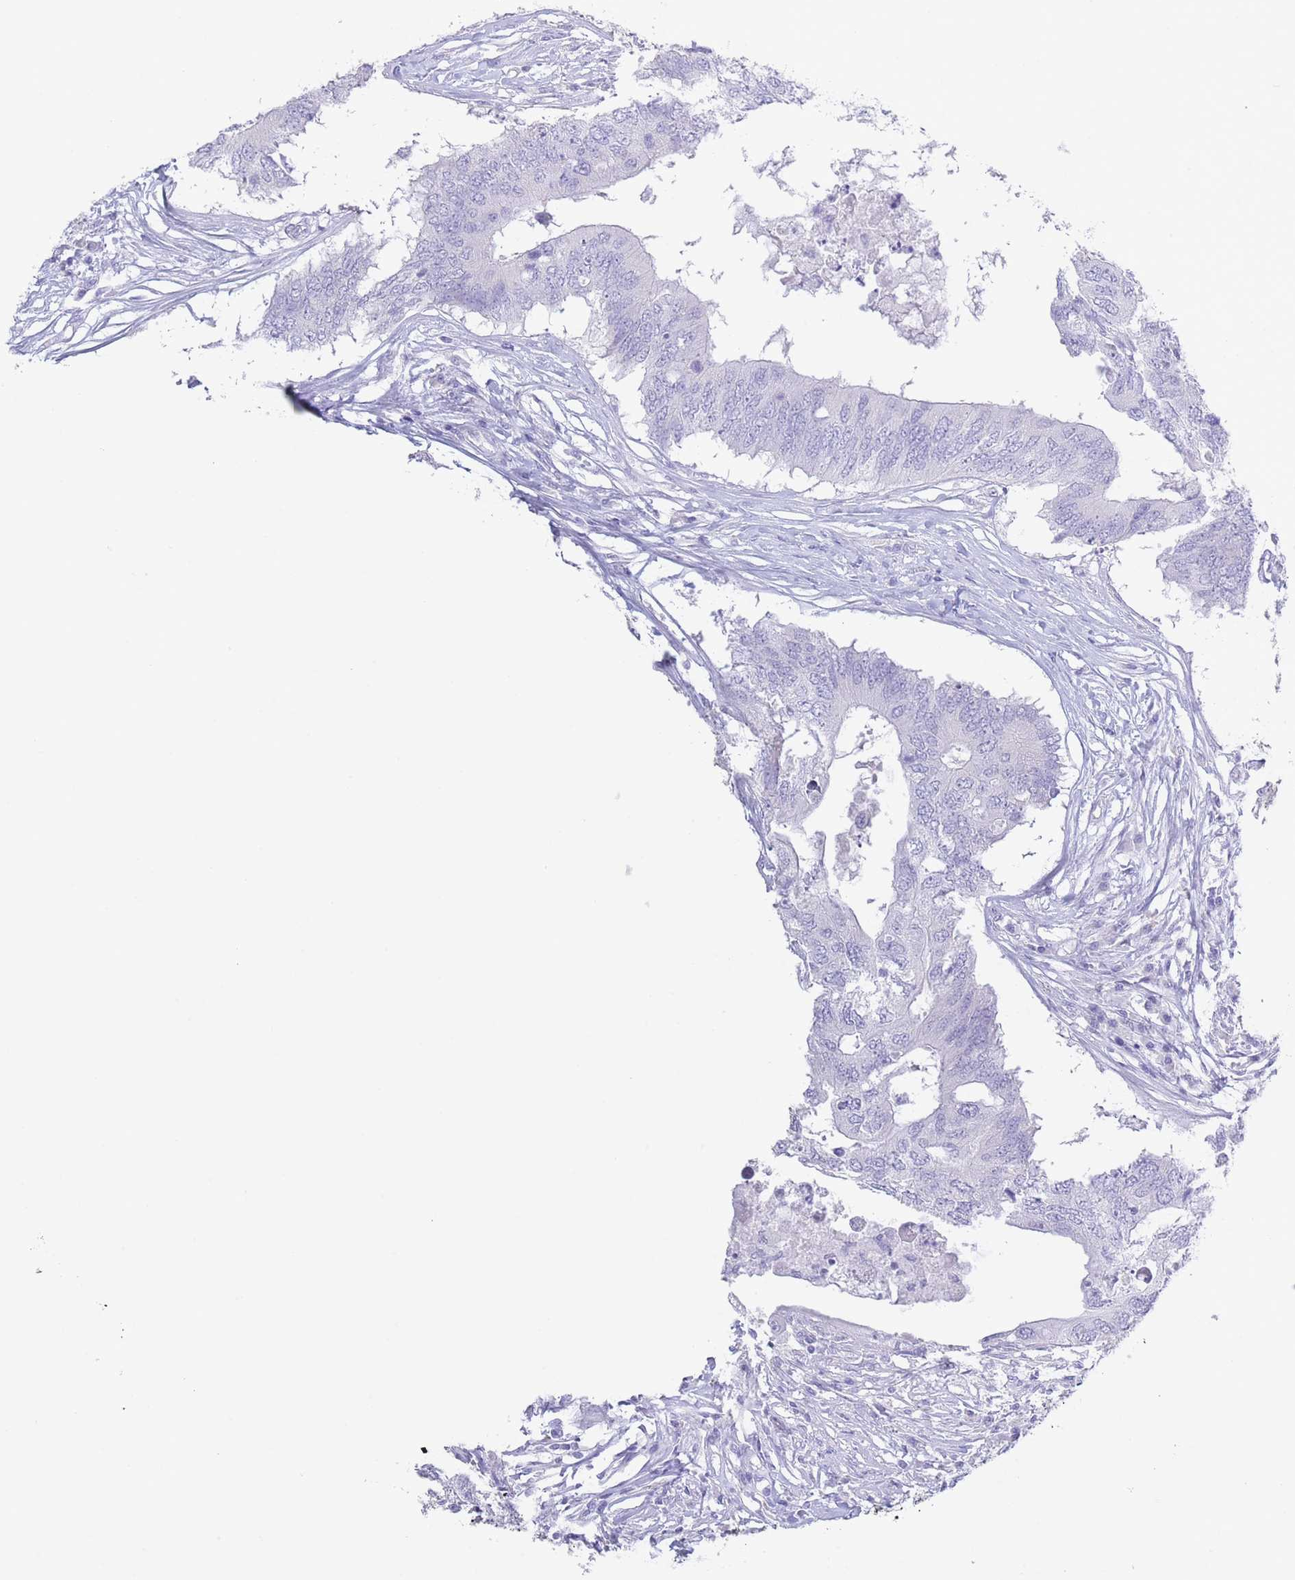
{"staining": {"intensity": "negative", "quantity": "none", "location": "none"}, "tissue": "colorectal cancer", "cell_type": "Tumor cells", "image_type": "cancer", "snomed": [{"axis": "morphology", "description": "Adenocarcinoma, NOS"}, {"axis": "topography", "description": "Colon"}], "caption": "Immunohistochemical staining of human adenocarcinoma (colorectal) exhibits no significant expression in tumor cells.", "gene": "PKLR", "patient": {"sex": "male", "age": 71}}